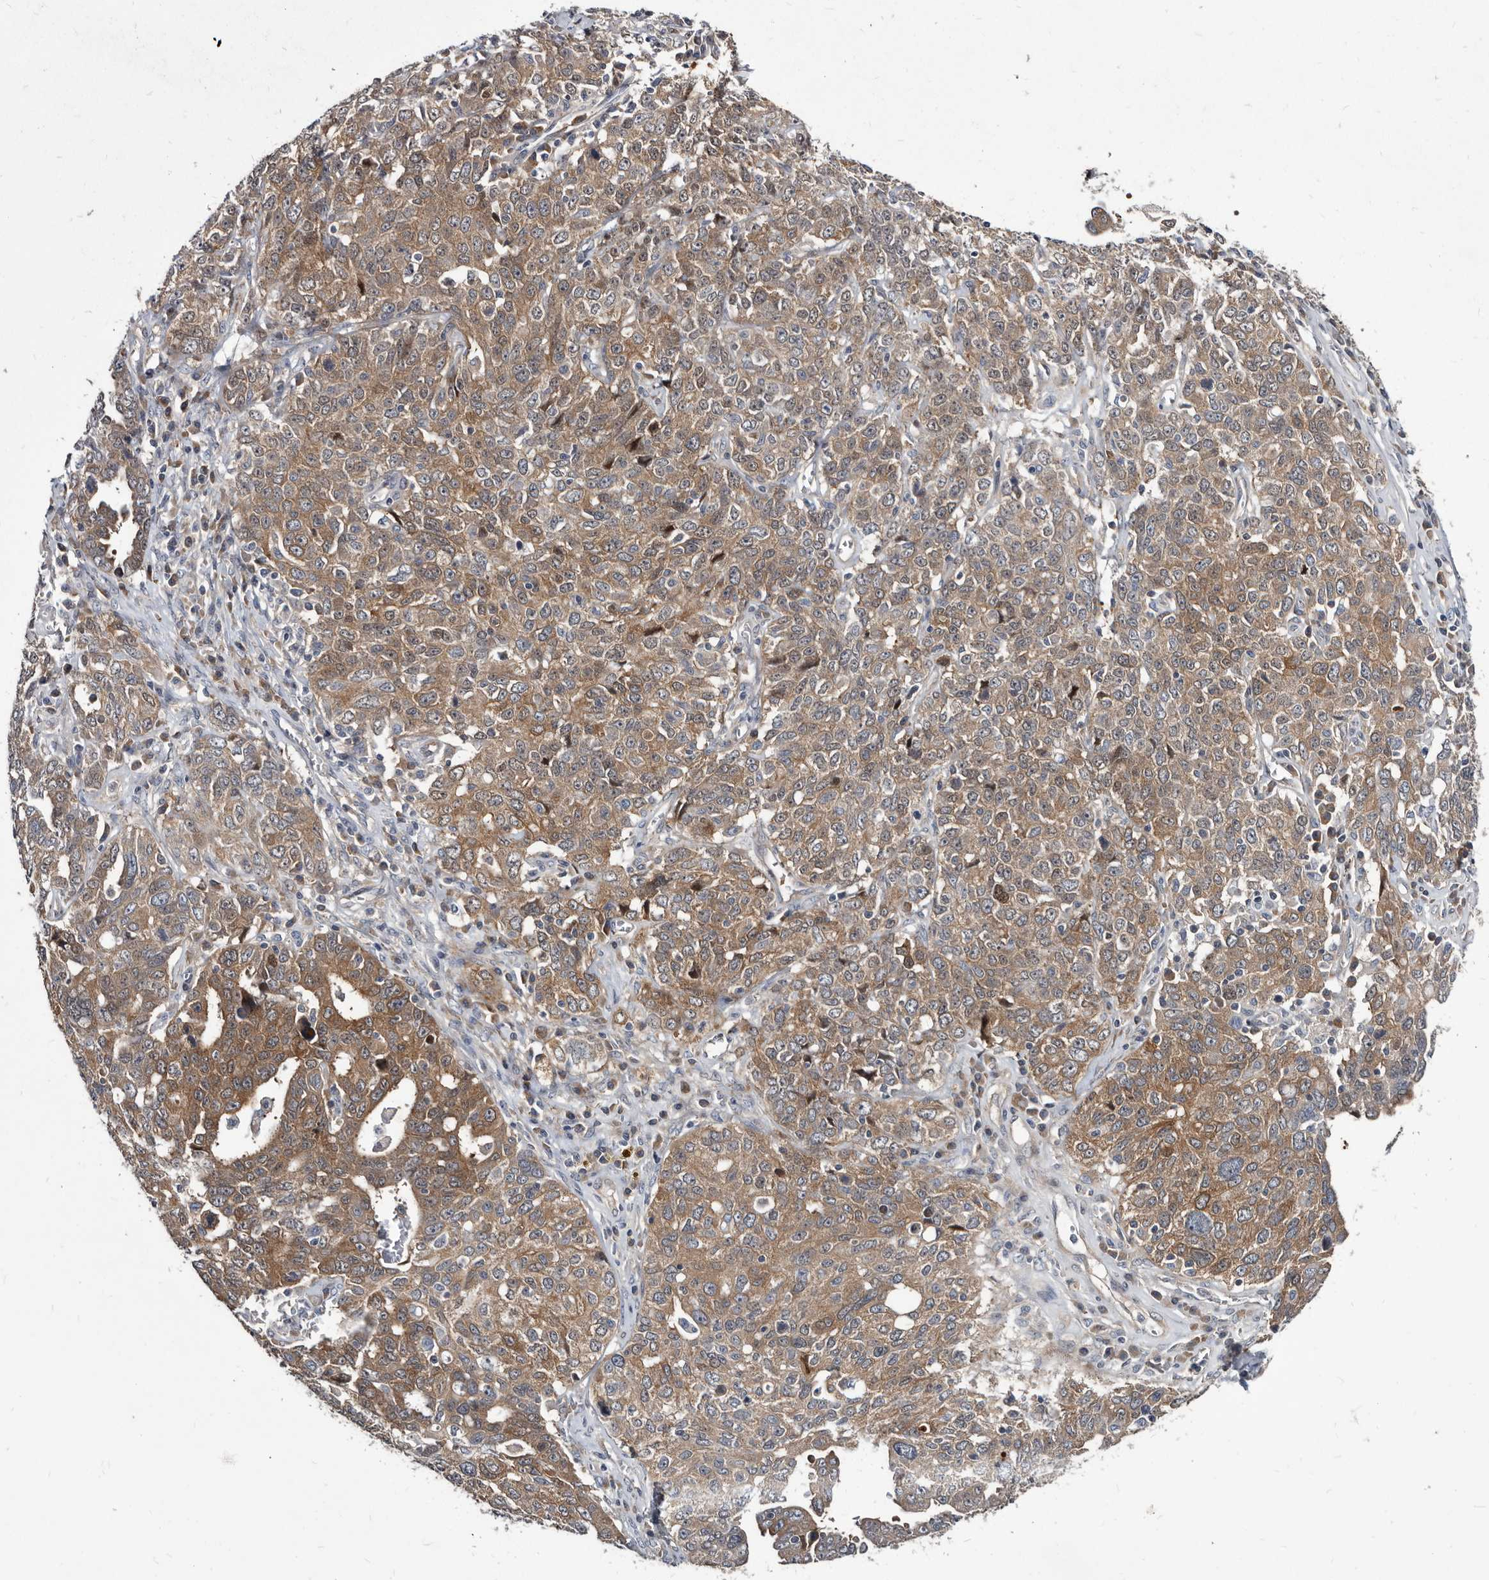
{"staining": {"intensity": "moderate", "quantity": ">75%", "location": "cytoplasmic/membranous"}, "tissue": "ovarian cancer", "cell_type": "Tumor cells", "image_type": "cancer", "snomed": [{"axis": "morphology", "description": "Carcinoma, endometroid"}, {"axis": "topography", "description": "Ovary"}], "caption": "This histopathology image displays immunohistochemistry (IHC) staining of human endometroid carcinoma (ovarian), with medium moderate cytoplasmic/membranous positivity in approximately >75% of tumor cells.", "gene": "ABCF2", "patient": {"sex": "female", "age": 62}}